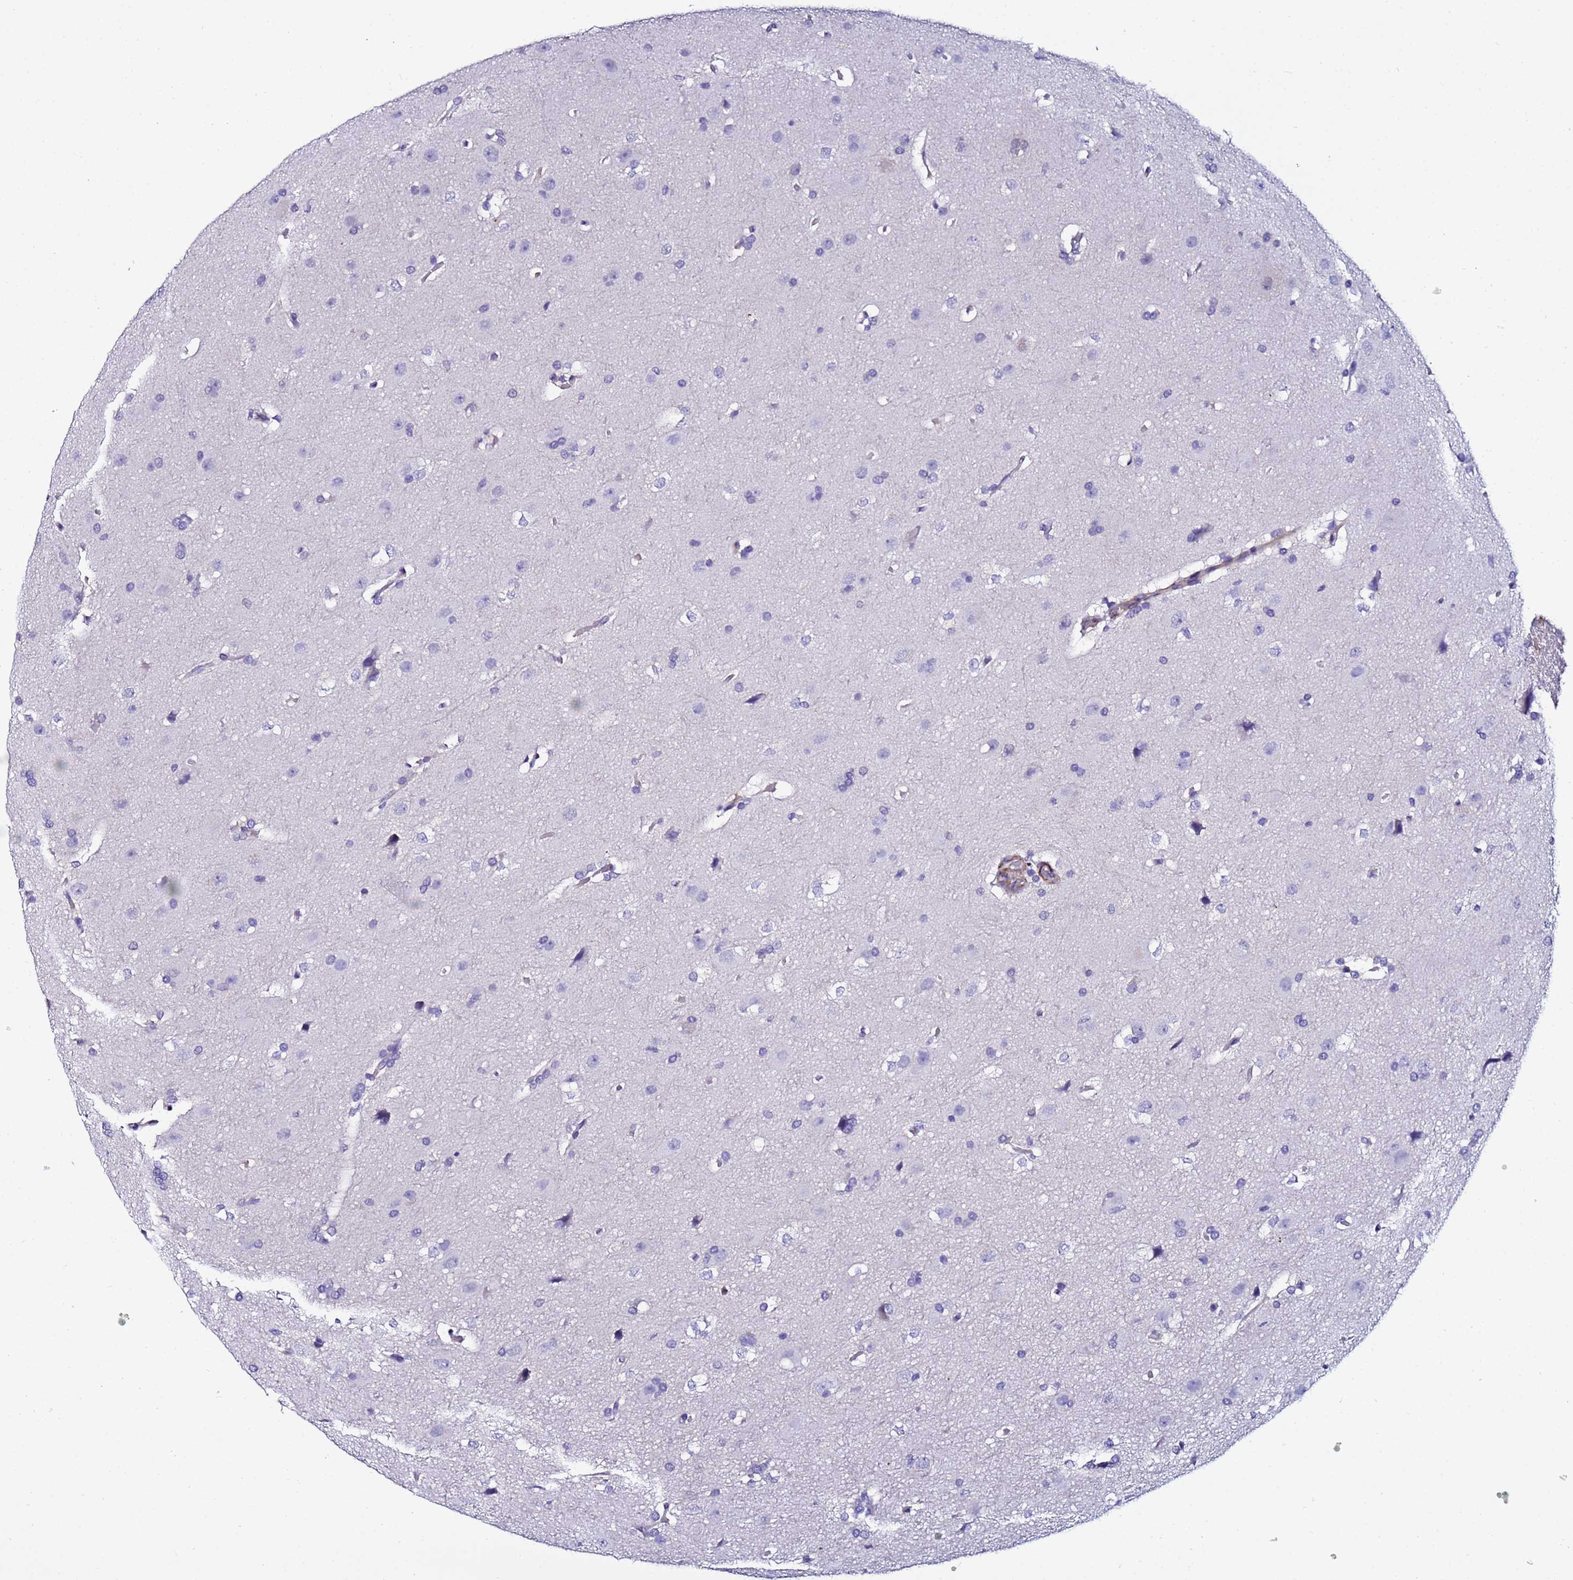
{"staining": {"intensity": "negative", "quantity": "none", "location": "none"}, "tissue": "glioma", "cell_type": "Tumor cells", "image_type": "cancer", "snomed": [{"axis": "morphology", "description": "Glioma, malignant, Low grade"}, {"axis": "topography", "description": "Brain"}], "caption": "Tumor cells show no significant protein positivity in low-grade glioma (malignant).", "gene": "DEFB104A", "patient": {"sex": "female", "age": 37}}